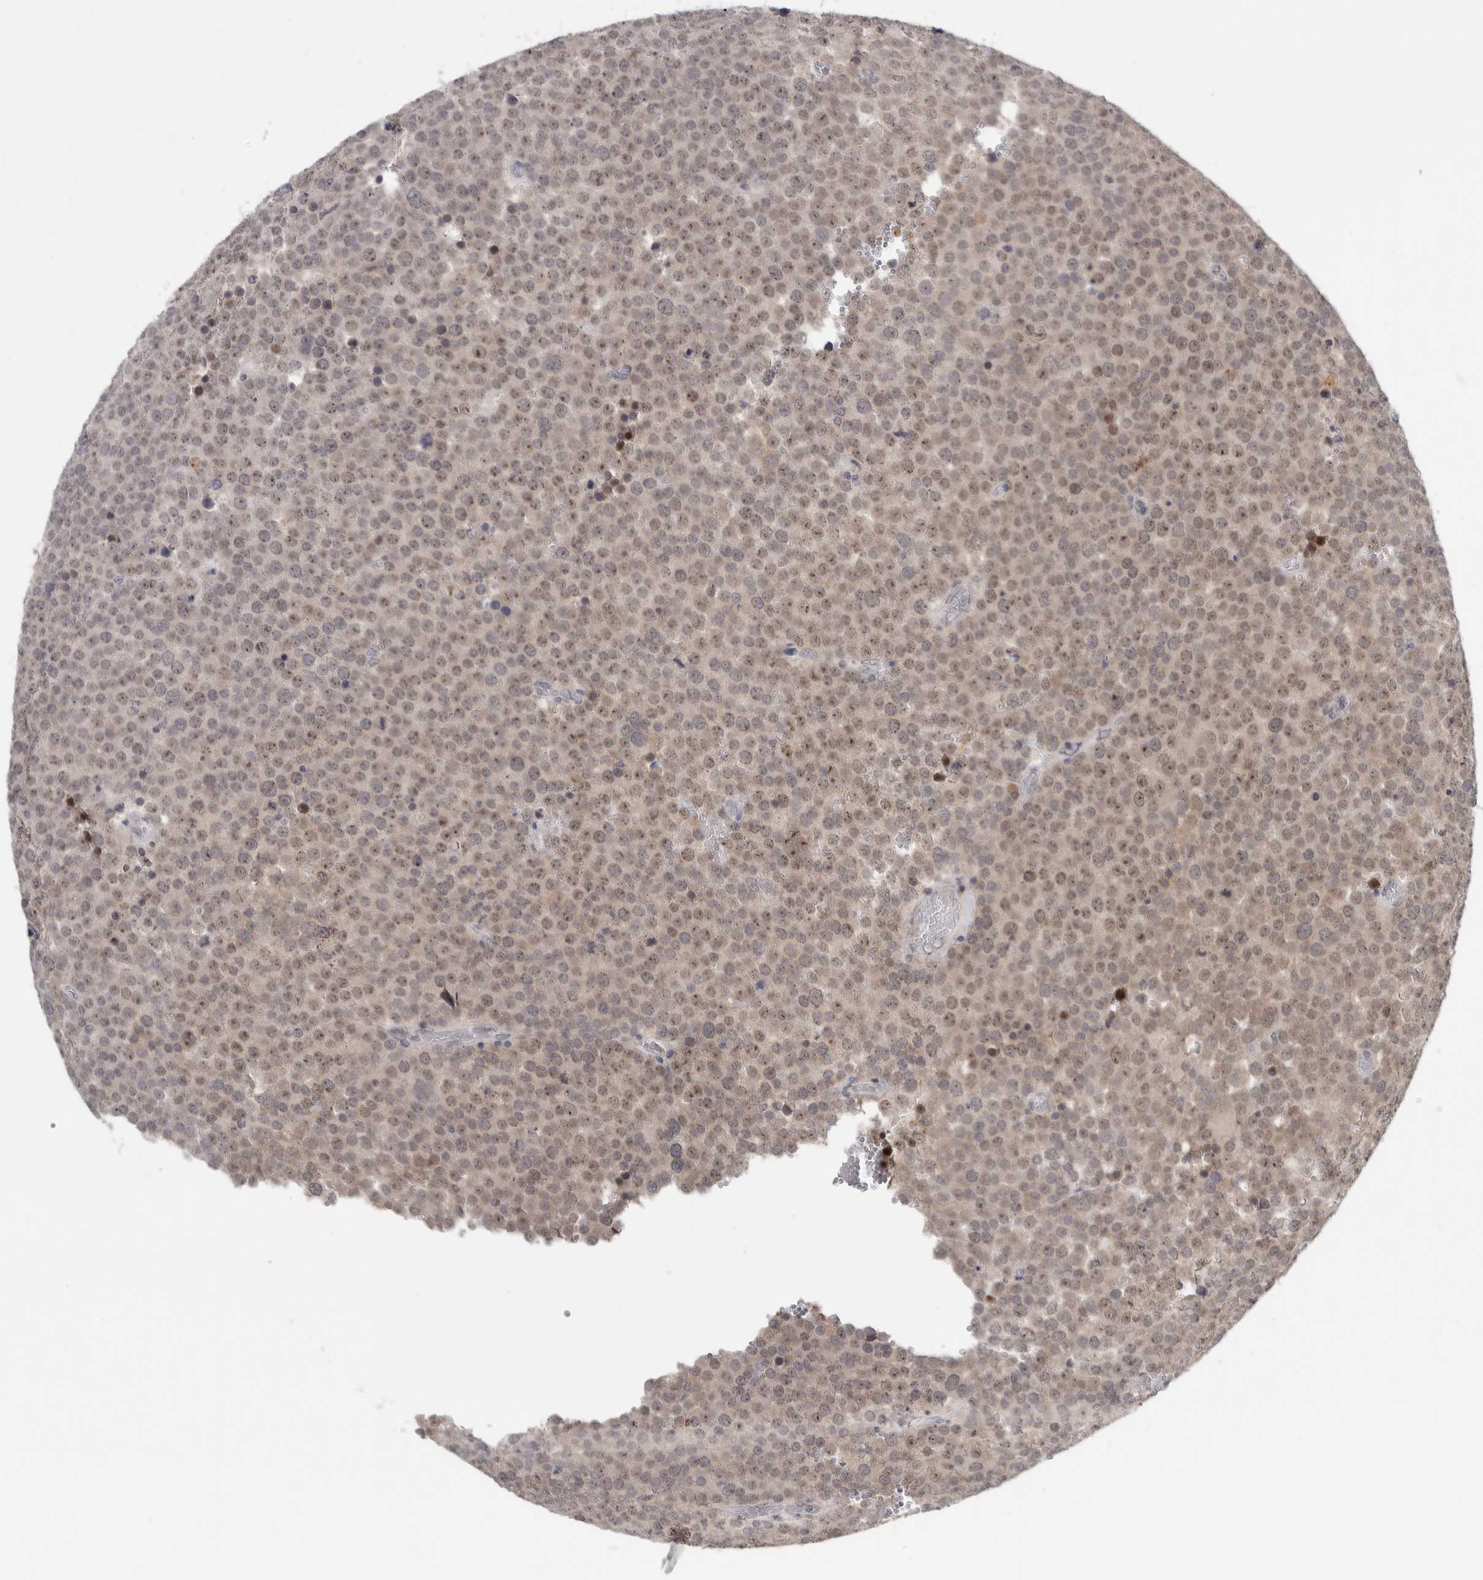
{"staining": {"intensity": "weak", "quantity": ">75%", "location": "nuclear"}, "tissue": "testis cancer", "cell_type": "Tumor cells", "image_type": "cancer", "snomed": [{"axis": "morphology", "description": "Normal tissue, NOS"}, {"axis": "morphology", "description": "Seminoma, NOS"}, {"axis": "topography", "description": "Testis"}], "caption": "Testis cancer (seminoma) tissue displays weak nuclear expression in approximately >75% of tumor cells, visualized by immunohistochemistry.", "gene": "ASPN", "patient": {"sex": "male", "age": 71}}